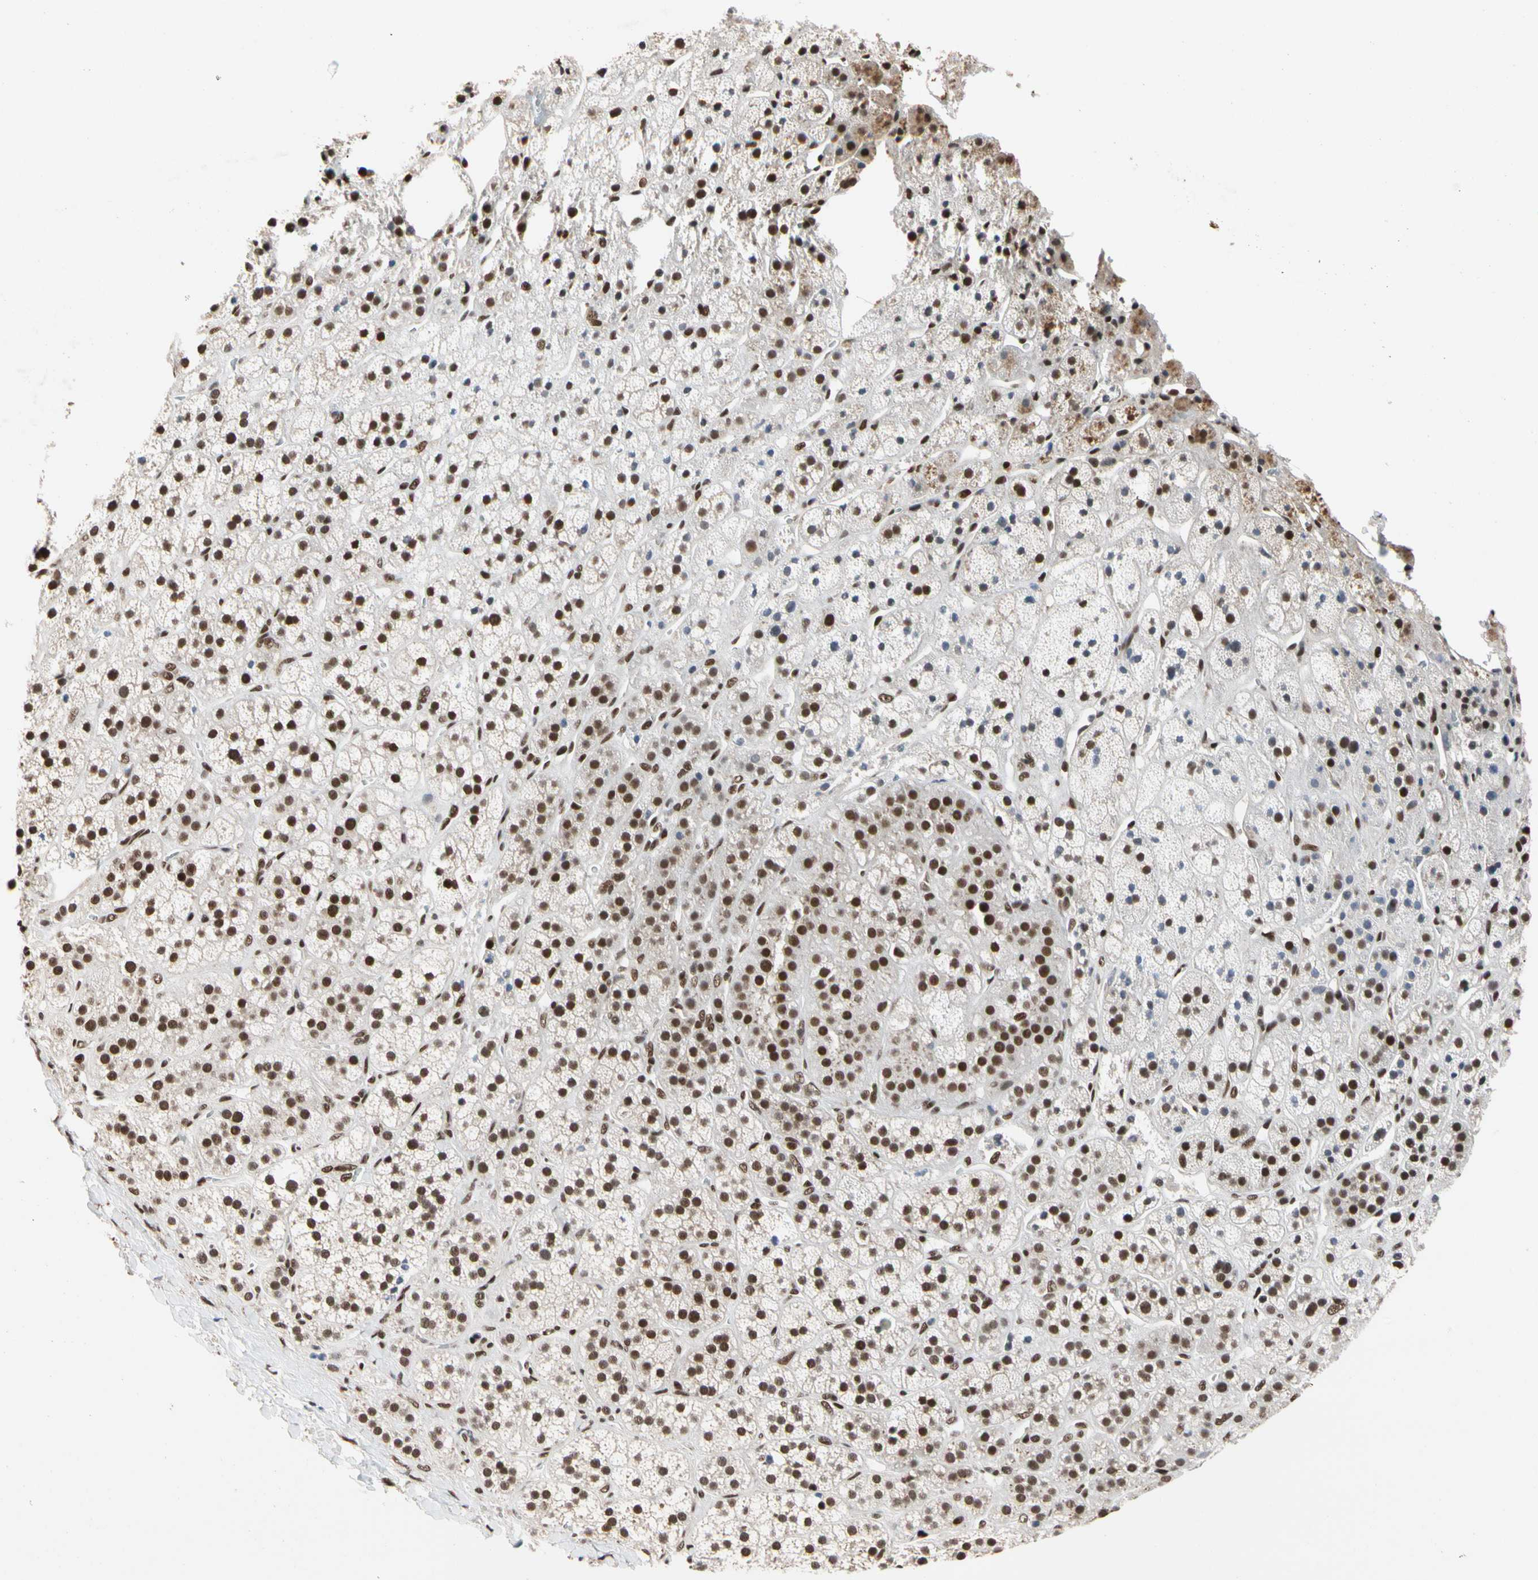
{"staining": {"intensity": "strong", "quantity": ">75%", "location": "cytoplasmic/membranous,nuclear"}, "tissue": "adrenal gland", "cell_type": "Glandular cells", "image_type": "normal", "snomed": [{"axis": "morphology", "description": "Normal tissue, NOS"}, {"axis": "topography", "description": "Adrenal gland"}], "caption": "Brown immunohistochemical staining in normal human adrenal gland exhibits strong cytoplasmic/membranous,nuclear positivity in about >75% of glandular cells.", "gene": "FAM98B", "patient": {"sex": "male", "age": 56}}